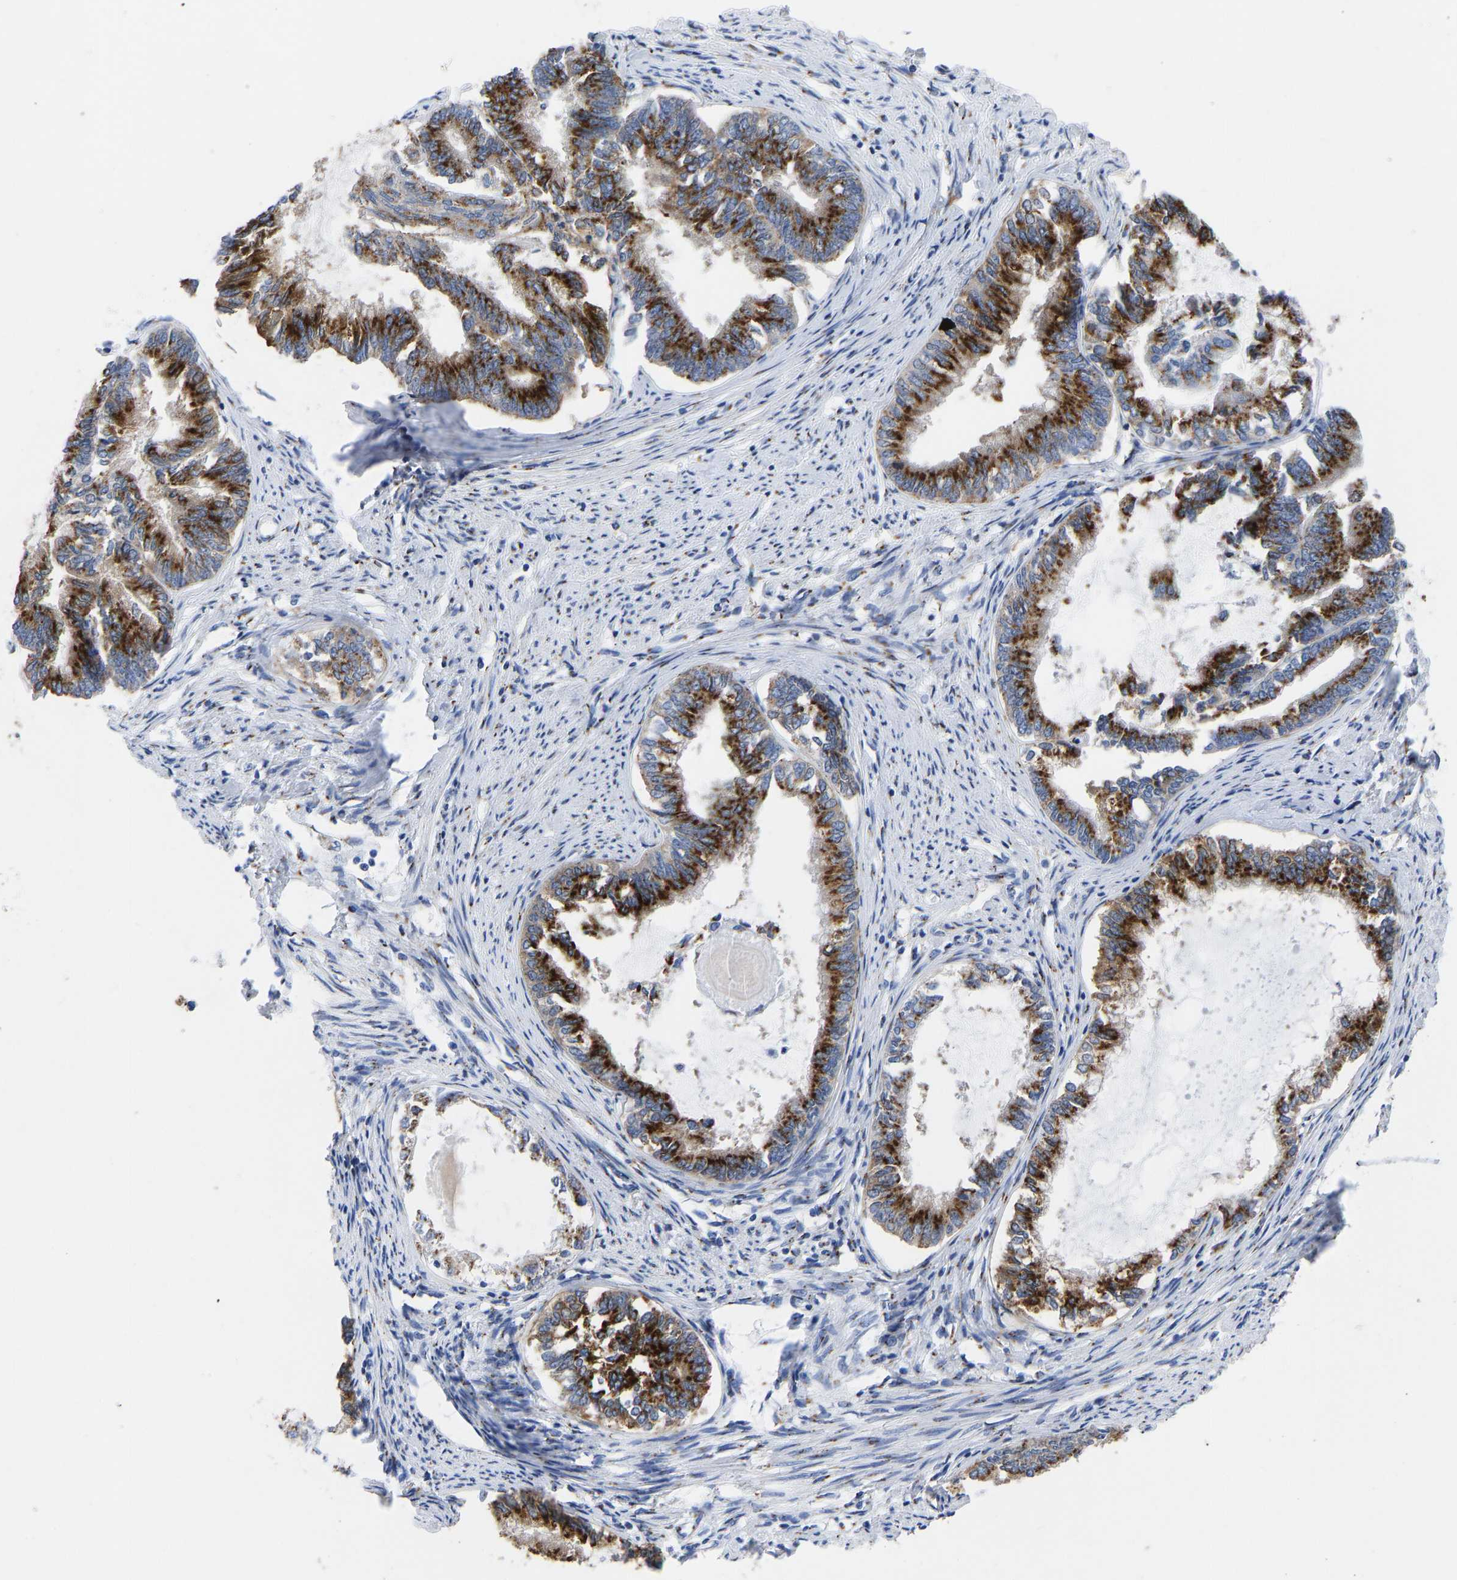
{"staining": {"intensity": "strong", "quantity": ">75%", "location": "cytoplasmic/membranous"}, "tissue": "endometrial cancer", "cell_type": "Tumor cells", "image_type": "cancer", "snomed": [{"axis": "morphology", "description": "Adenocarcinoma, NOS"}, {"axis": "topography", "description": "Endometrium"}], "caption": "Protein staining shows strong cytoplasmic/membranous staining in about >75% of tumor cells in endometrial cancer.", "gene": "TMEM87A", "patient": {"sex": "female", "age": 86}}